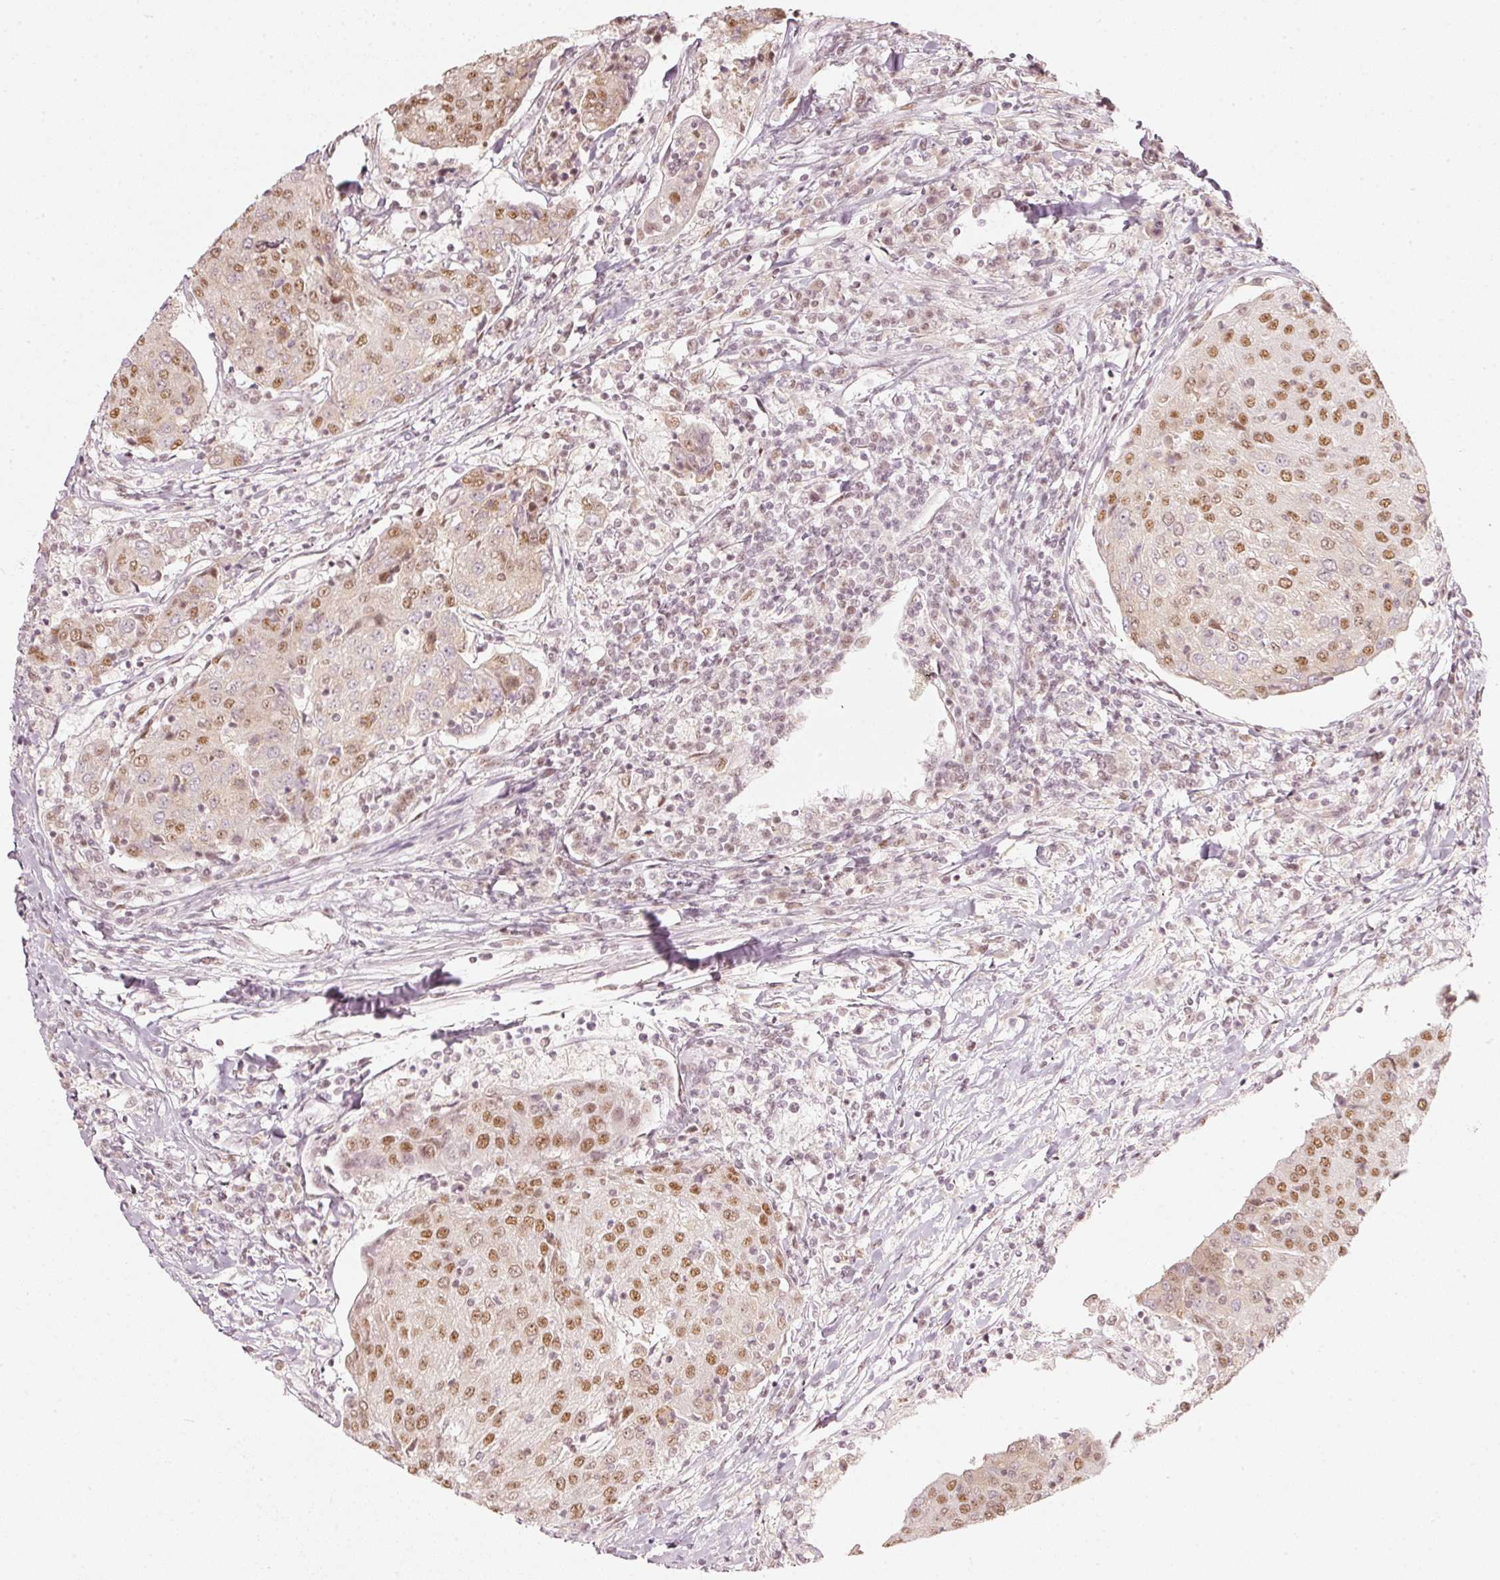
{"staining": {"intensity": "moderate", "quantity": ">75%", "location": "nuclear"}, "tissue": "urothelial cancer", "cell_type": "Tumor cells", "image_type": "cancer", "snomed": [{"axis": "morphology", "description": "Urothelial carcinoma, High grade"}, {"axis": "topography", "description": "Urinary bladder"}], "caption": "DAB (3,3'-diaminobenzidine) immunohistochemical staining of urothelial cancer displays moderate nuclear protein staining in approximately >75% of tumor cells. The staining was performed using DAB to visualize the protein expression in brown, while the nuclei were stained in blue with hematoxylin (Magnification: 20x).", "gene": "PPP1R10", "patient": {"sex": "female", "age": 85}}